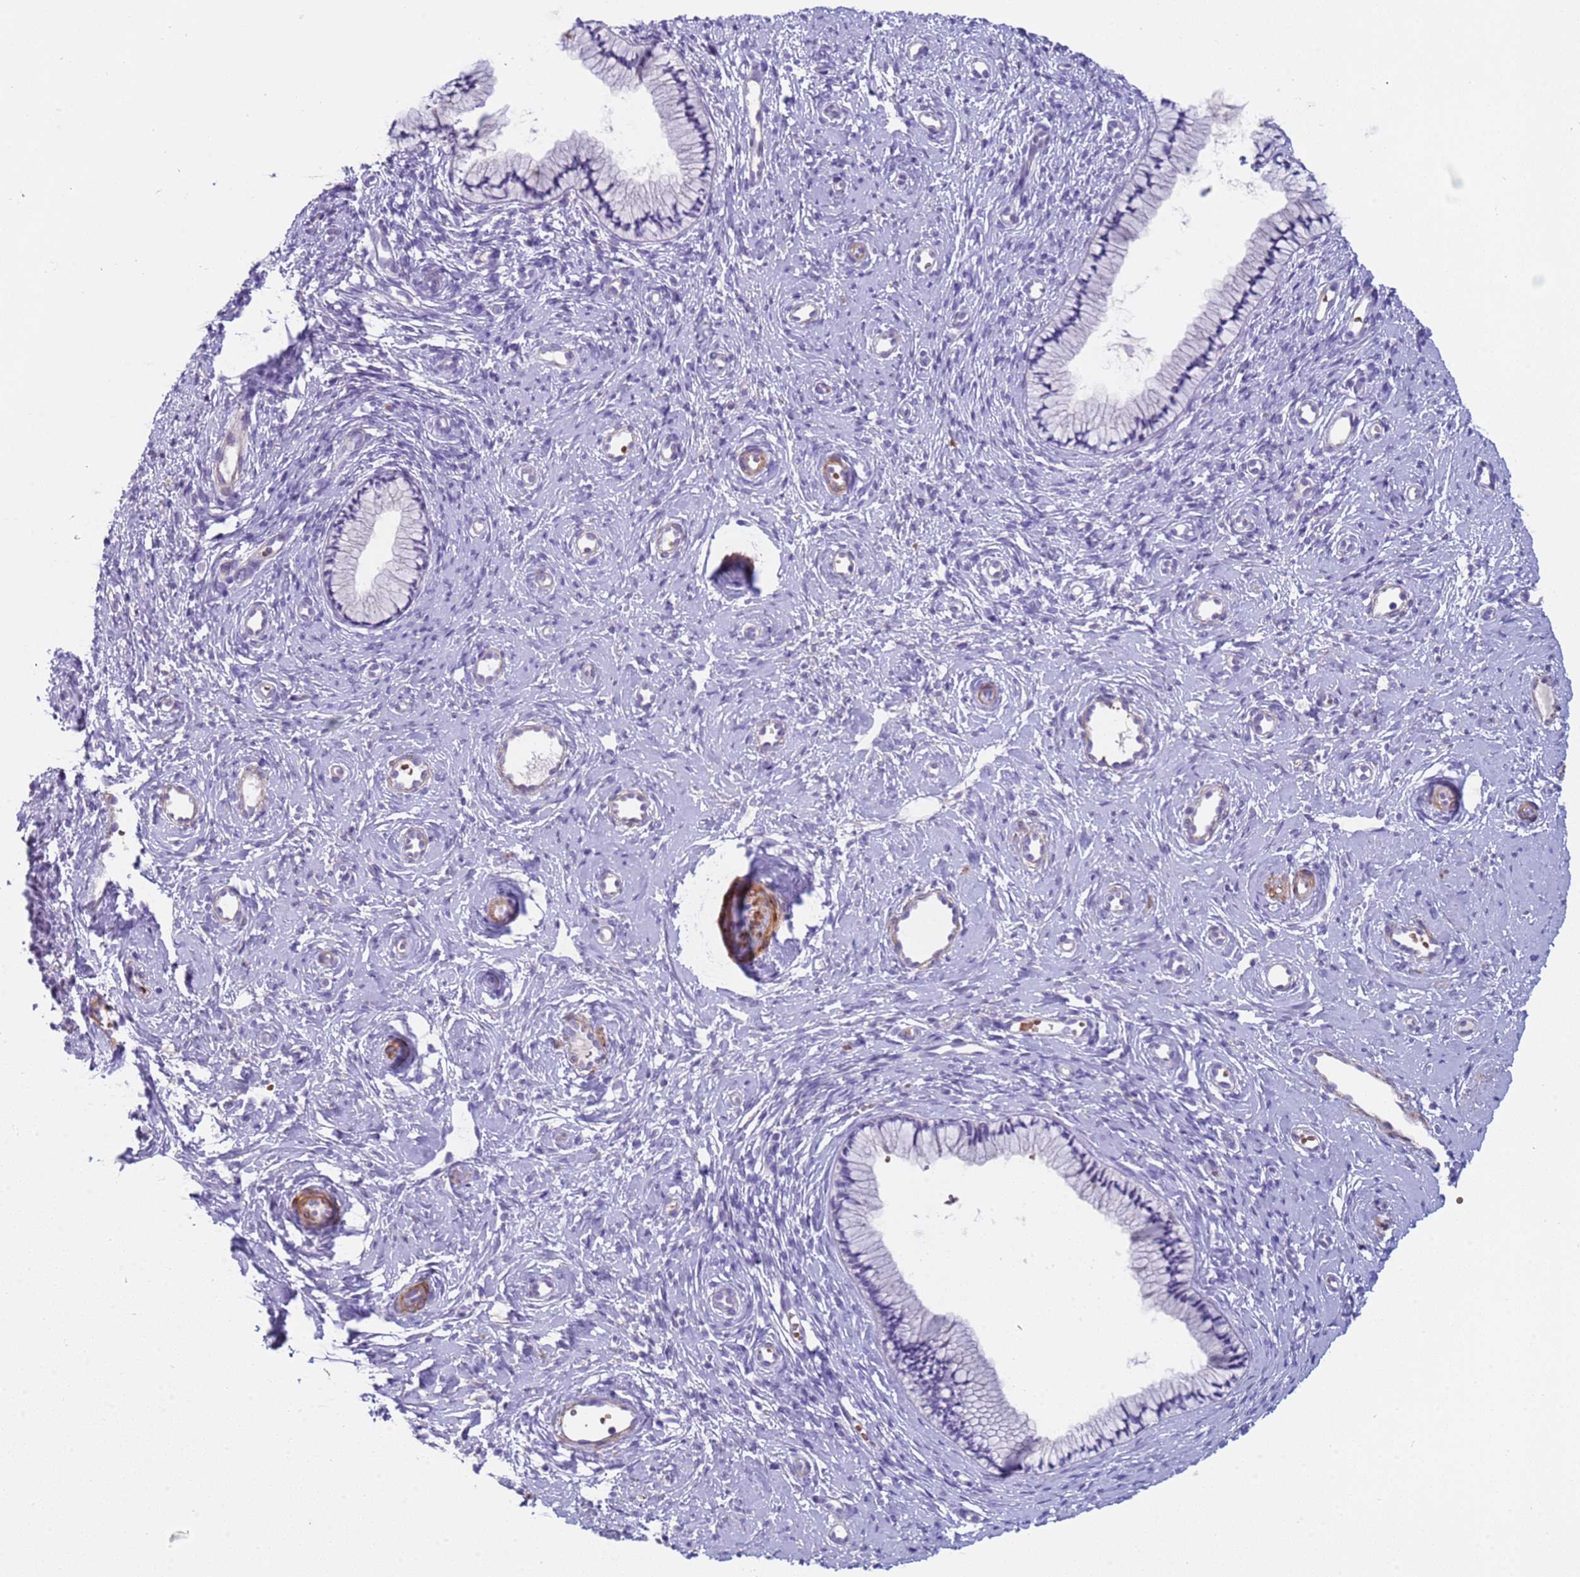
{"staining": {"intensity": "negative", "quantity": "none", "location": "none"}, "tissue": "cervix", "cell_type": "Glandular cells", "image_type": "normal", "snomed": [{"axis": "morphology", "description": "Normal tissue, NOS"}, {"axis": "topography", "description": "Cervix"}], "caption": "Protein analysis of unremarkable cervix shows no significant positivity in glandular cells.", "gene": "KBTBD3", "patient": {"sex": "female", "age": 57}}